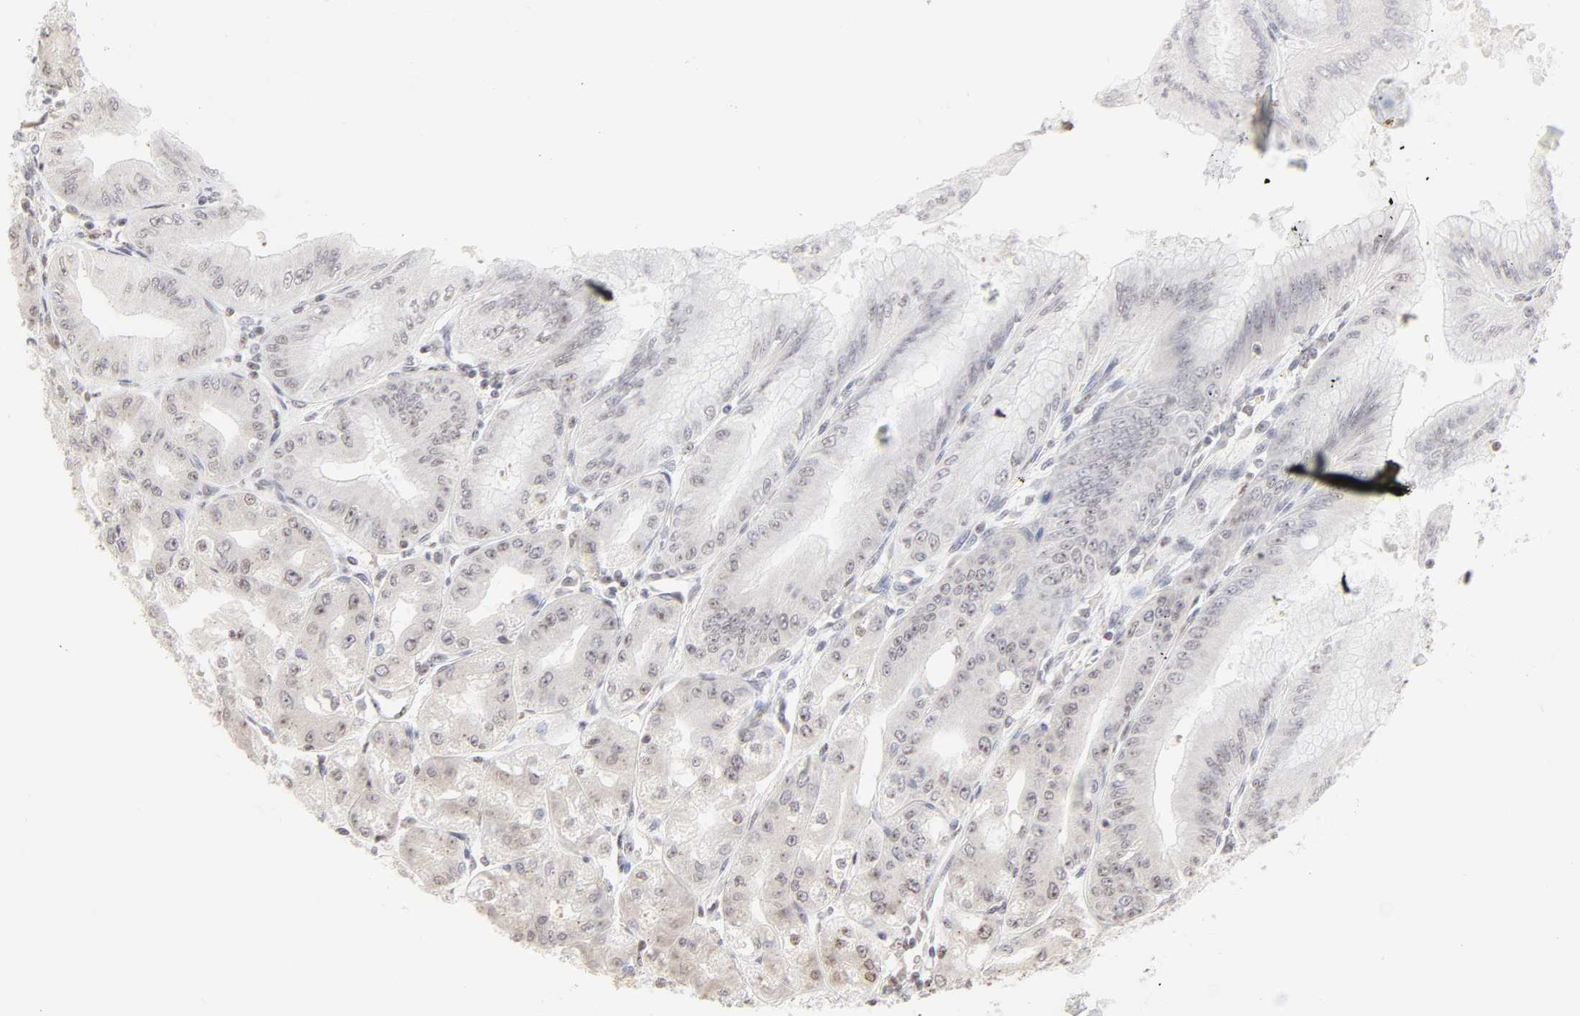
{"staining": {"intensity": "weak", "quantity": "25%-75%", "location": "nuclear"}, "tissue": "stomach", "cell_type": "Glandular cells", "image_type": "normal", "snomed": [{"axis": "morphology", "description": "Normal tissue, NOS"}, {"axis": "topography", "description": "Stomach, lower"}], "caption": "This micrograph demonstrates IHC staining of benign stomach, with low weak nuclear expression in about 25%-75% of glandular cells.", "gene": "NFIL3", "patient": {"sex": "male", "age": 71}}